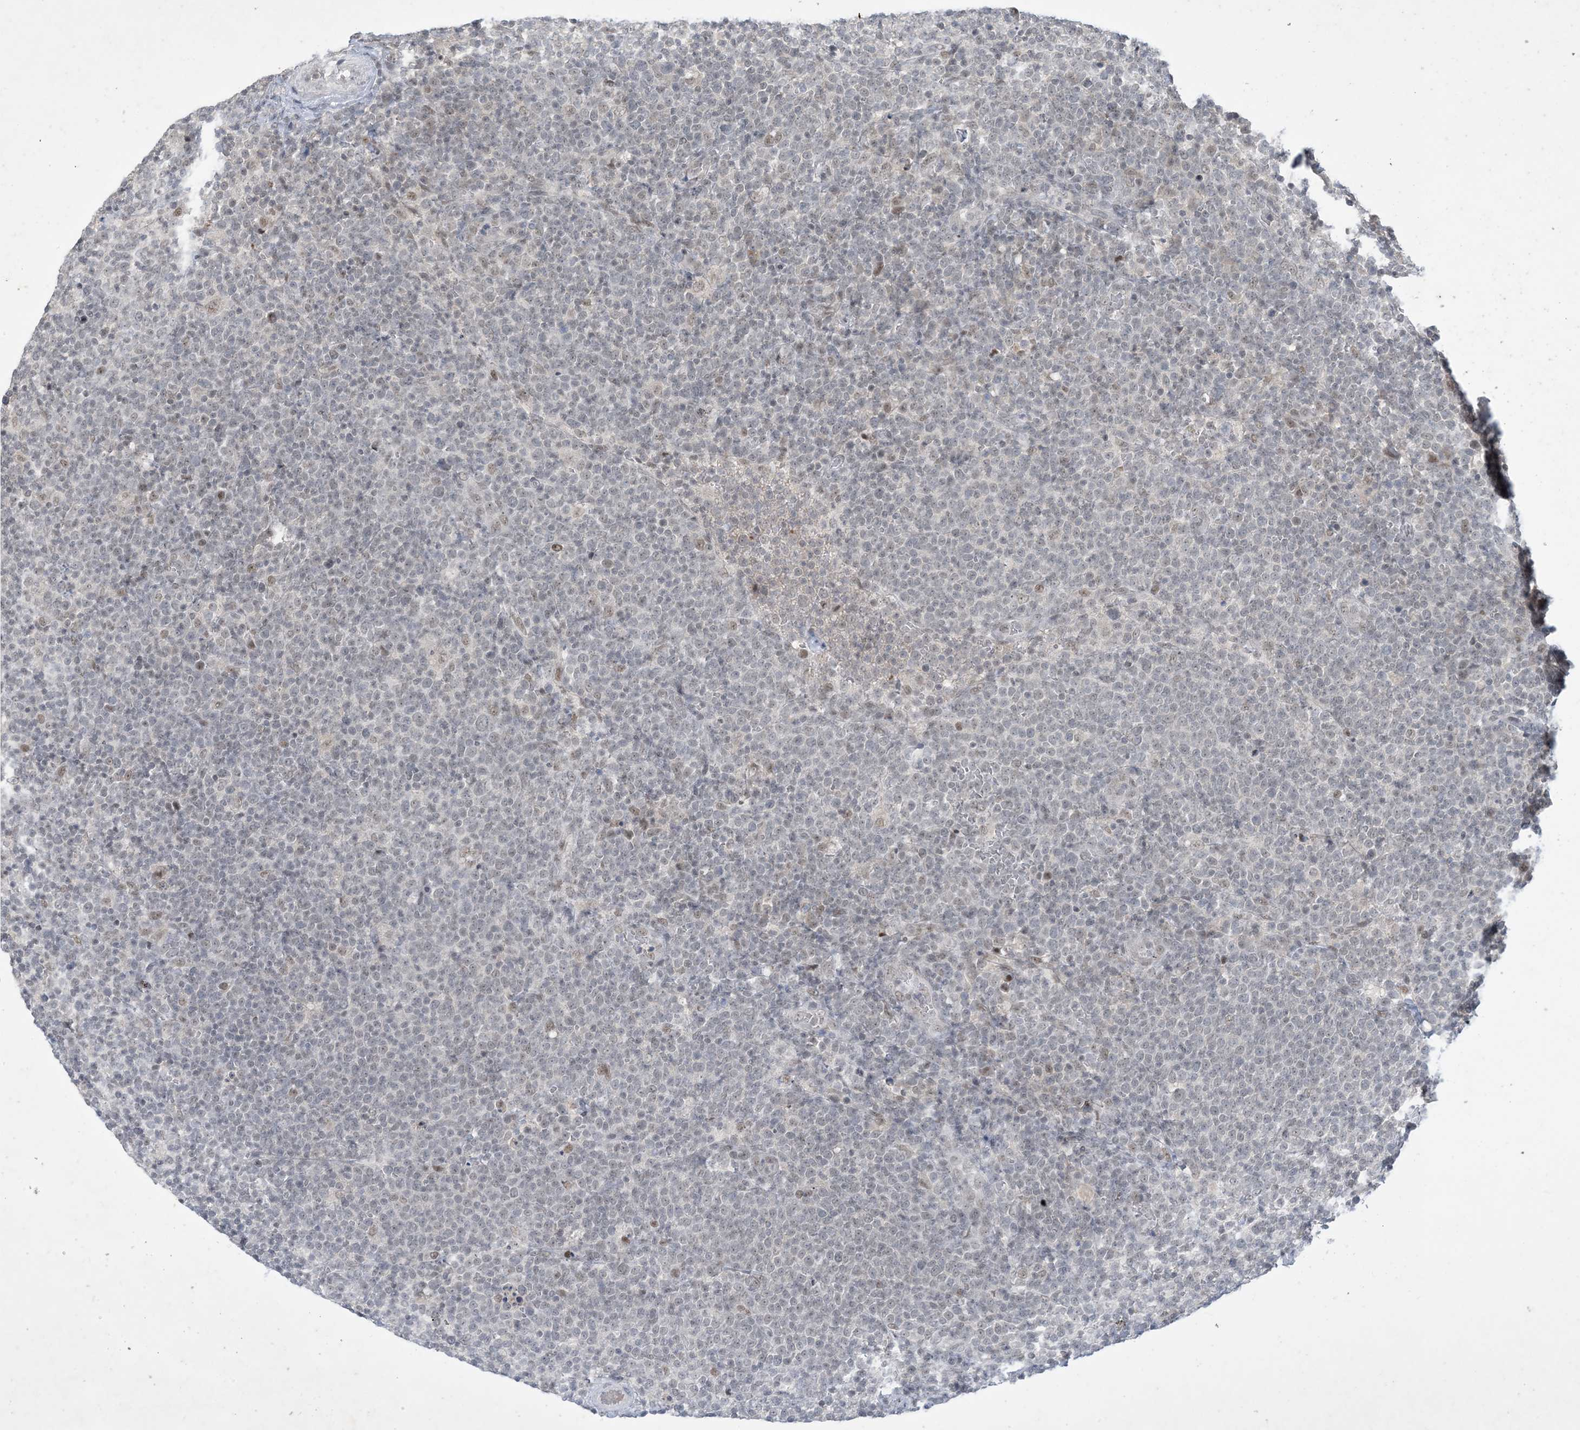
{"staining": {"intensity": "weak", "quantity": "<25%", "location": "nuclear"}, "tissue": "lymphoma", "cell_type": "Tumor cells", "image_type": "cancer", "snomed": [{"axis": "morphology", "description": "Malignant lymphoma, non-Hodgkin's type, High grade"}, {"axis": "topography", "description": "Lymph node"}], "caption": "Human malignant lymphoma, non-Hodgkin's type (high-grade) stained for a protein using immunohistochemistry (IHC) displays no staining in tumor cells.", "gene": "ZNF674", "patient": {"sex": "male", "age": 61}}